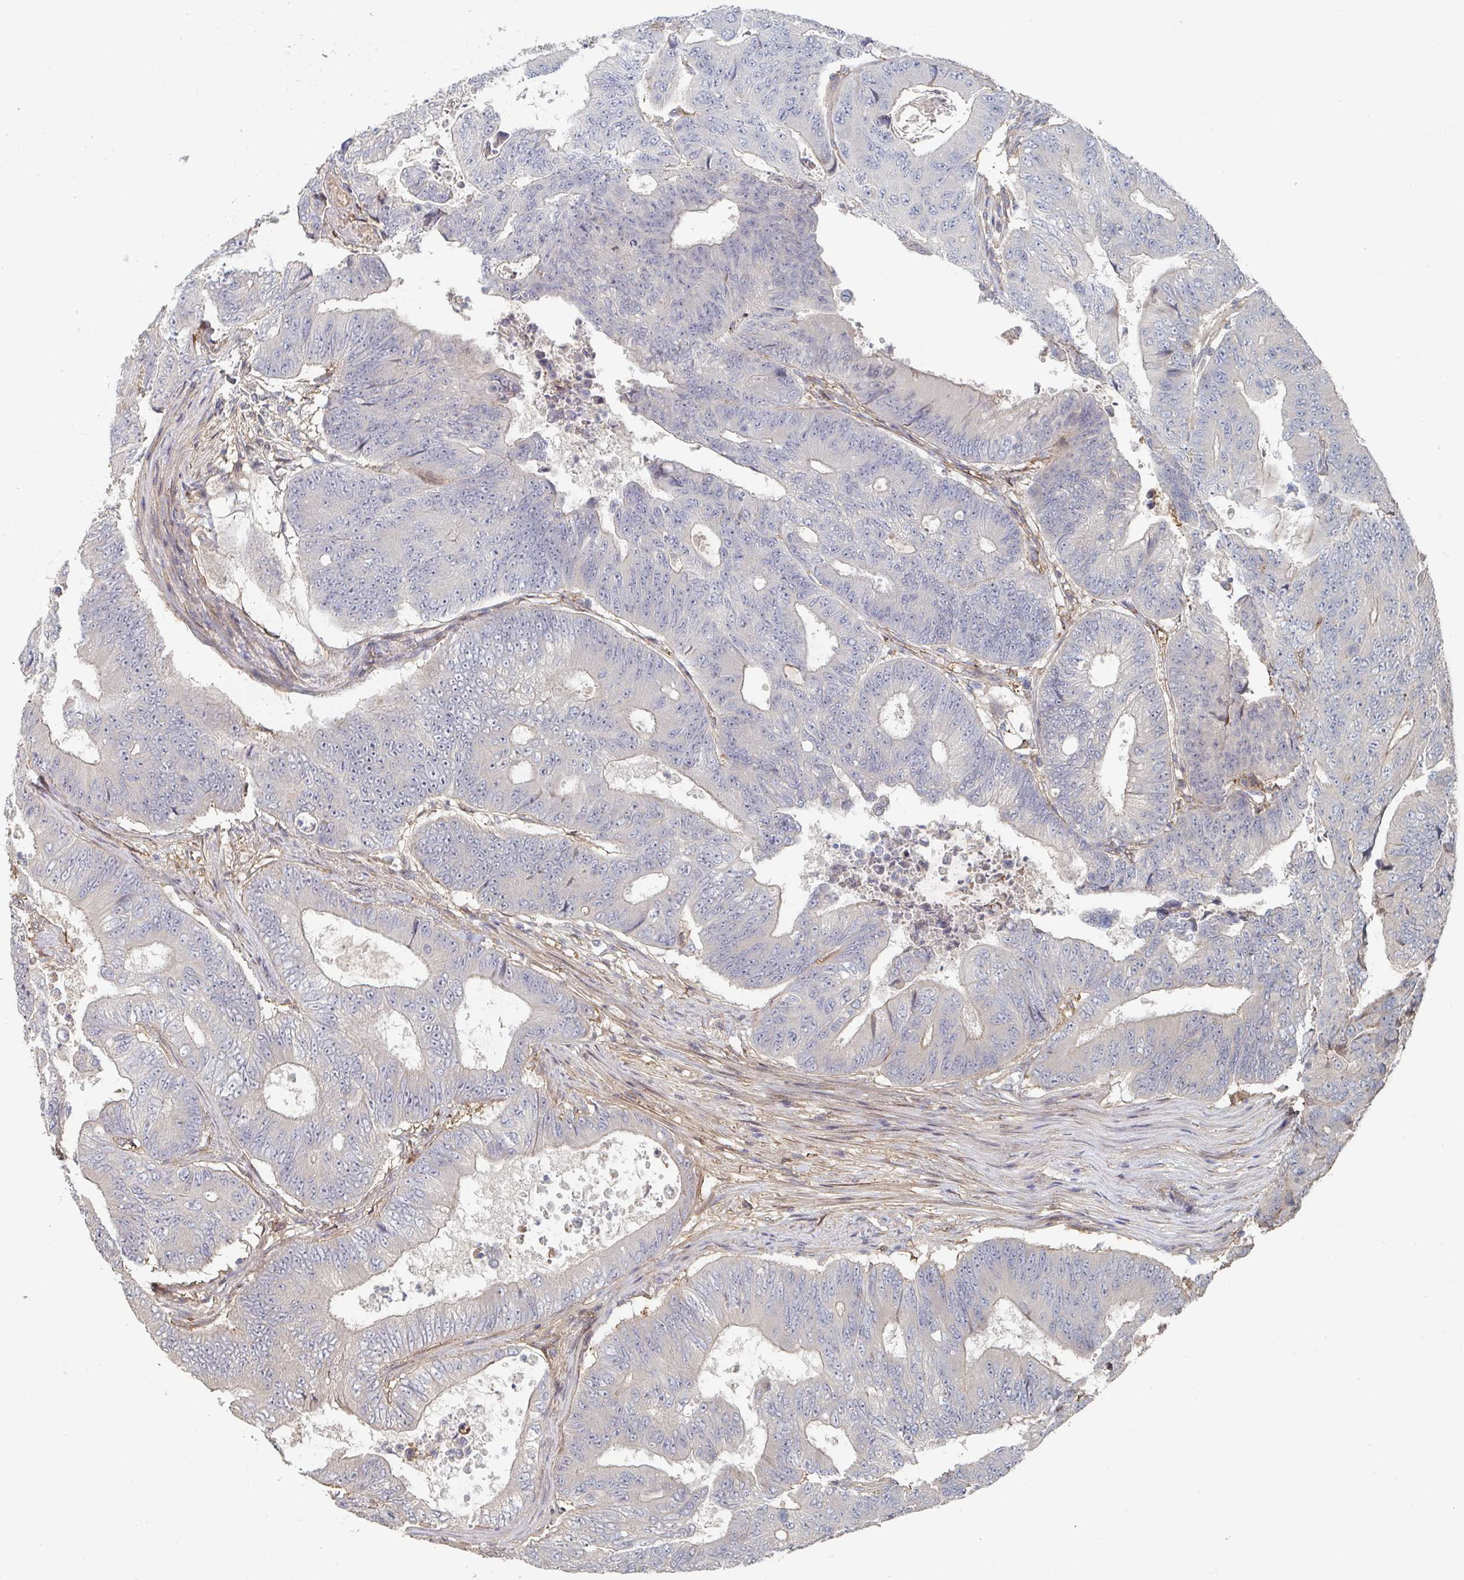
{"staining": {"intensity": "negative", "quantity": "none", "location": "none"}, "tissue": "colorectal cancer", "cell_type": "Tumor cells", "image_type": "cancer", "snomed": [{"axis": "morphology", "description": "Adenocarcinoma, NOS"}, {"axis": "topography", "description": "Colon"}], "caption": "This is an immunohistochemistry micrograph of colorectal cancer. There is no staining in tumor cells.", "gene": "PTEN", "patient": {"sex": "female", "age": 48}}